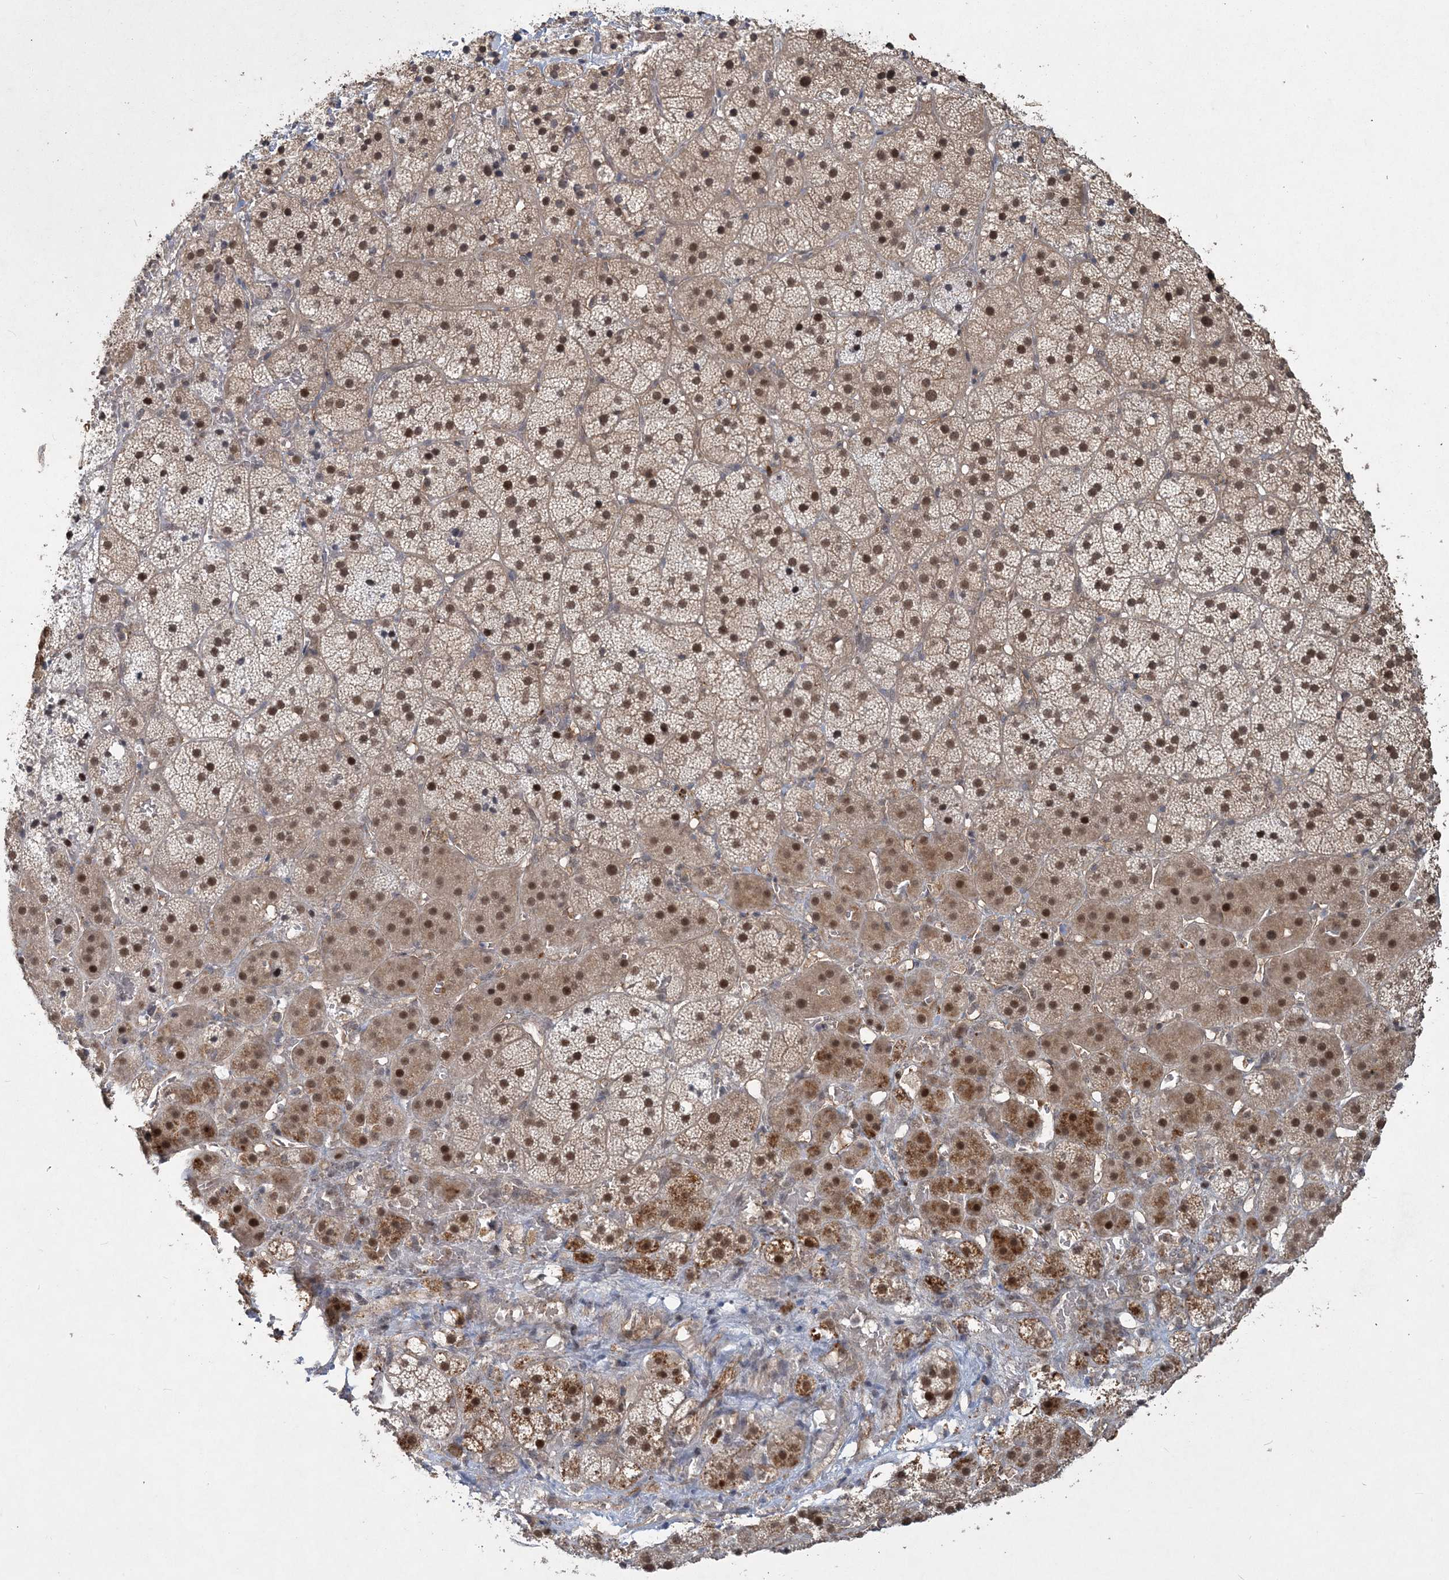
{"staining": {"intensity": "strong", "quantity": ">75%", "location": "nuclear"}, "tissue": "adrenal gland", "cell_type": "Glandular cells", "image_type": "normal", "snomed": [{"axis": "morphology", "description": "Normal tissue, NOS"}, {"axis": "topography", "description": "Adrenal gland"}], "caption": "High-magnification brightfield microscopy of normal adrenal gland stained with DAB (3,3'-diaminobenzidine) (brown) and counterstained with hematoxylin (blue). glandular cells exhibit strong nuclear staining is present in about>75% of cells. The protein is stained brown, and the nuclei are stained in blue (DAB (3,3'-diaminobenzidine) IHC with brightfield microscopy, high magnification).", "gene": "COPS7B", "patient": {"sex": "female", "age": 44}}